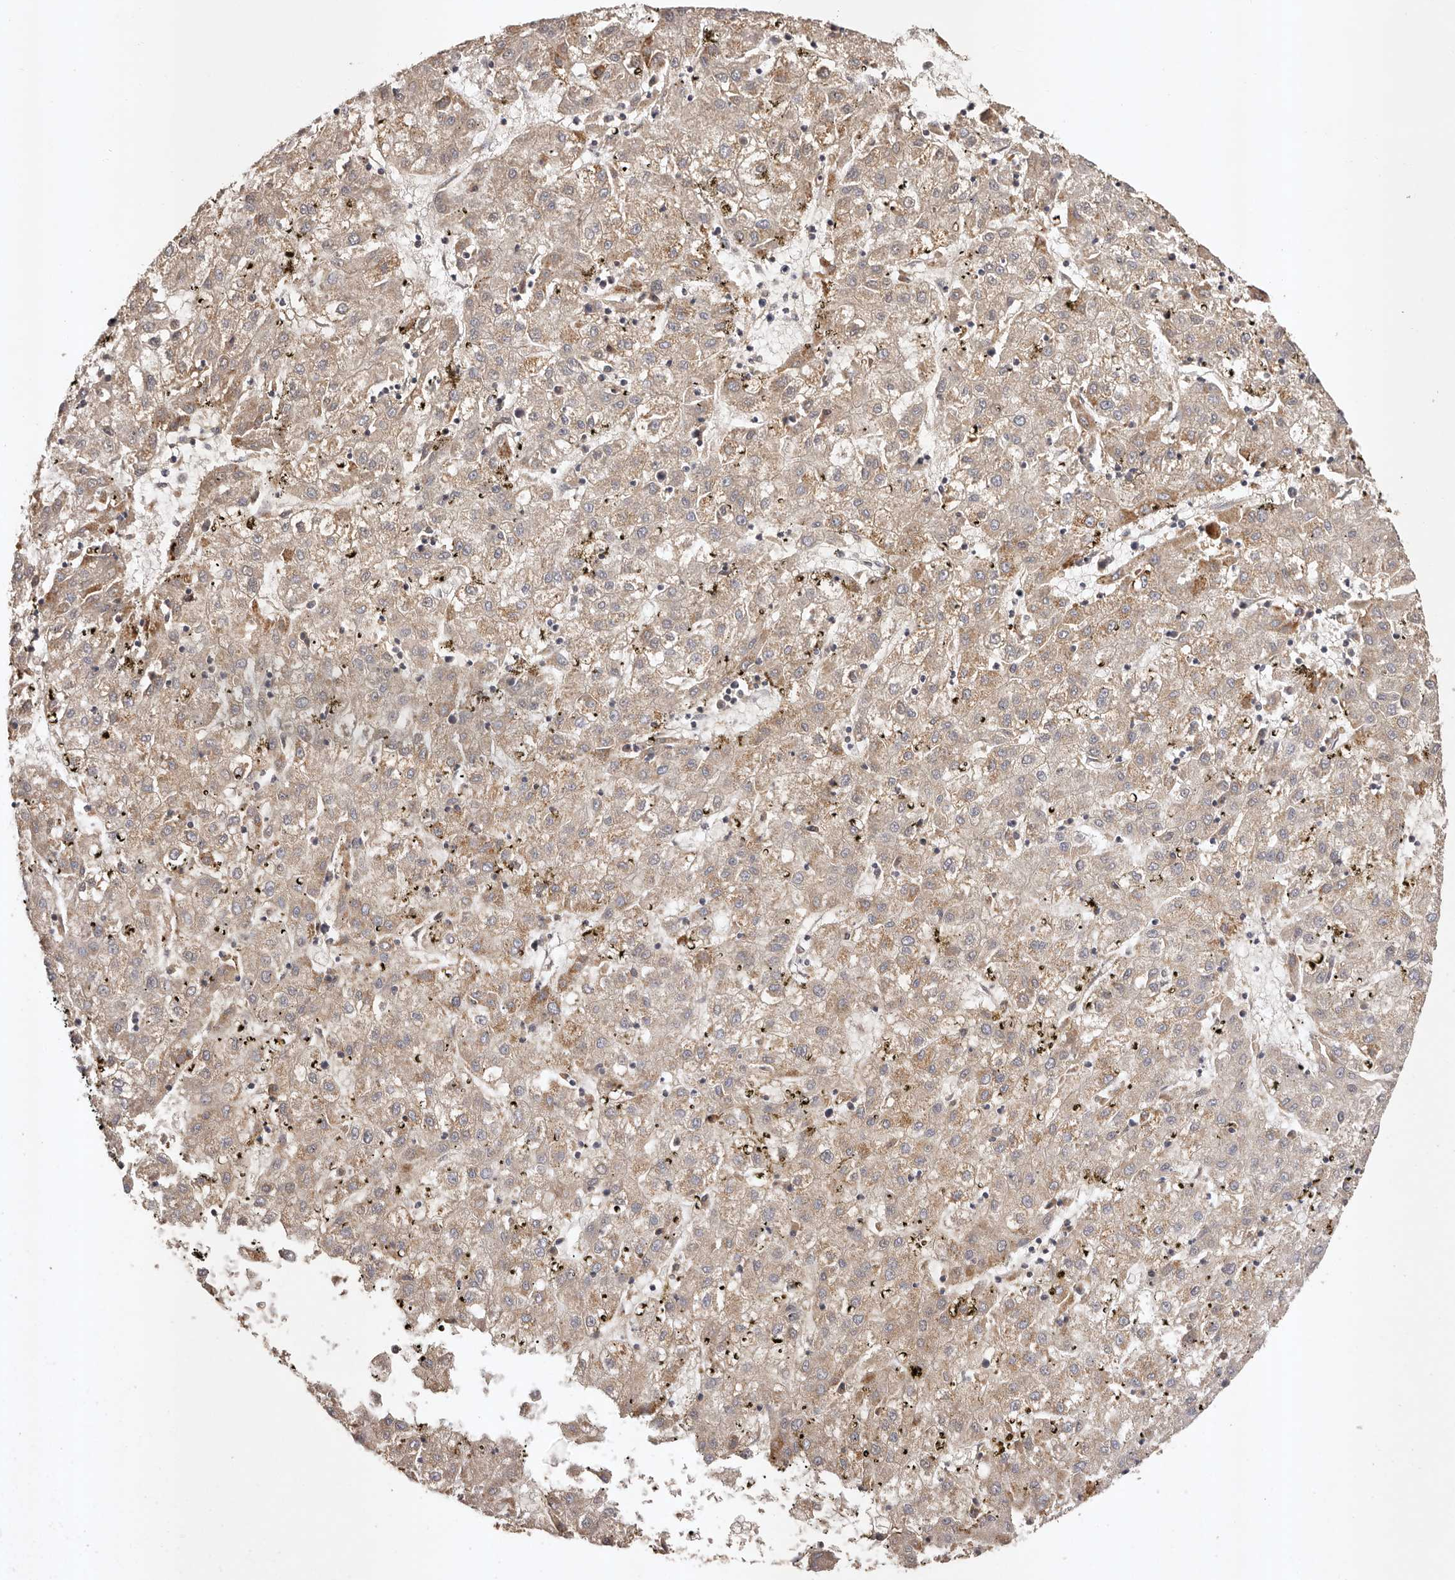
{"staining": {"intensity": "weak", "quantity": ">75%", "location": "cytoplasmic/membranous"}, "tissue": "liver cancer", "cell_type": "Tumor cells", "image_type": "cancer", "snomed": [{"axis": "morphology", "description": "Carcinoma, Hepatocellular, NOS"}, {"axis": "topography", "description": "Liver"}], "caption": "The immunohistochemical stain shows weak cytoplasmic/membranous positivity in tumor cells of liver hepatocellular carcinoma tissue.", "gene": "UBR2", "patient": {"sex": "male", "age": 72}}